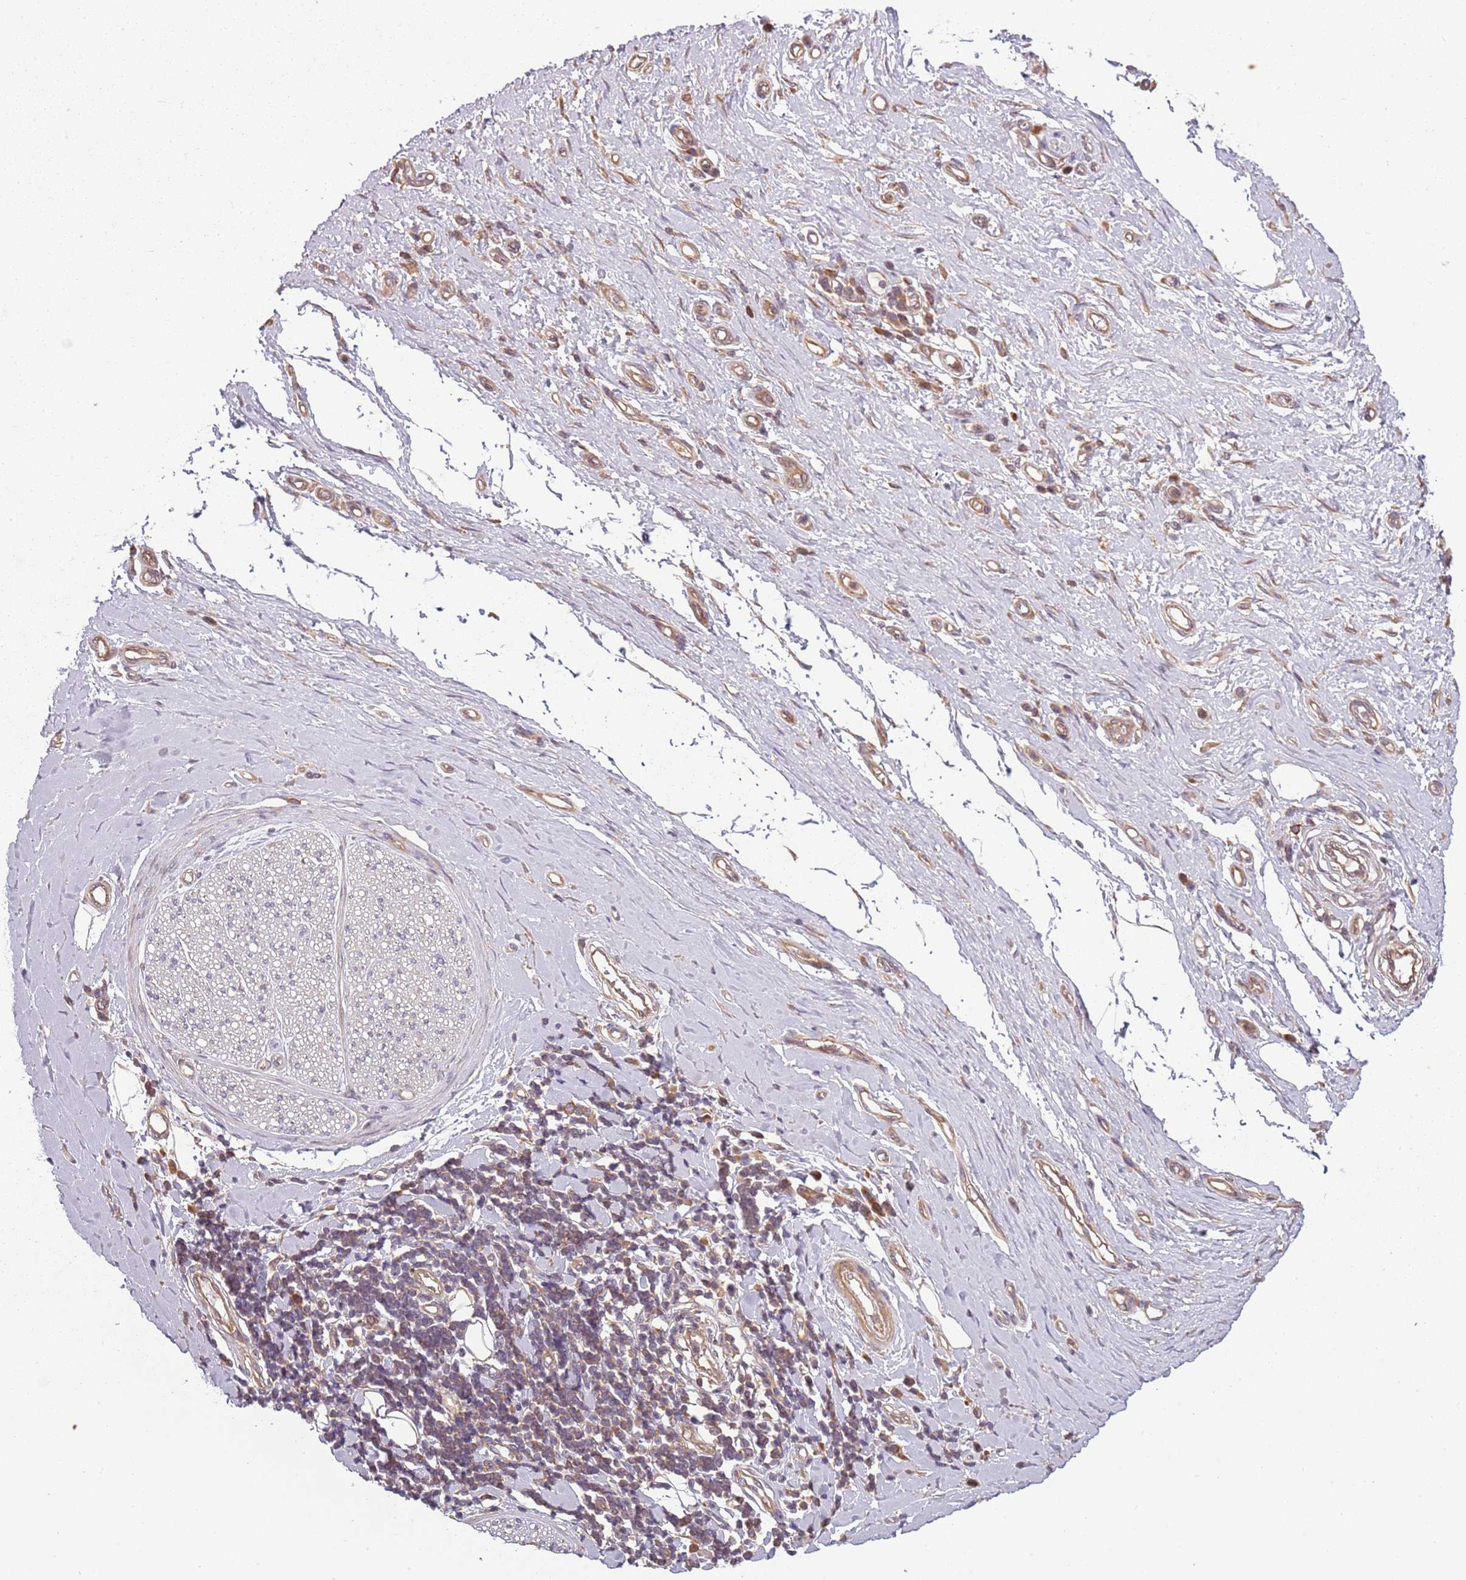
{"staining": {"intensity": "weak", "quantity": ">75%", "location": "cytoplasmic/membranous"}, "tissue": "adipose tissue", "cell_type": "Adipocytes", "image_type": "normal", "snomed": [{"axis": "morphology", "description": "Normal tissue, NOS"}, {"axis": "morphology", "description": "Adenocarcinoma, NOS"}, {"axis": "topography", "description": "Esophagus"}, {"axis": "topography", "description": "Stomach, upper"}, {"axis": "topography", "description": "Peripheral nerve tissue"}], "caption": "The immunohistochemical stain labels weak cytoplasmic/membranous staining in adipocytes of normal adipose tissue.", "gene": "RPL21", "patient": {"sex": "male", "age": 62}}